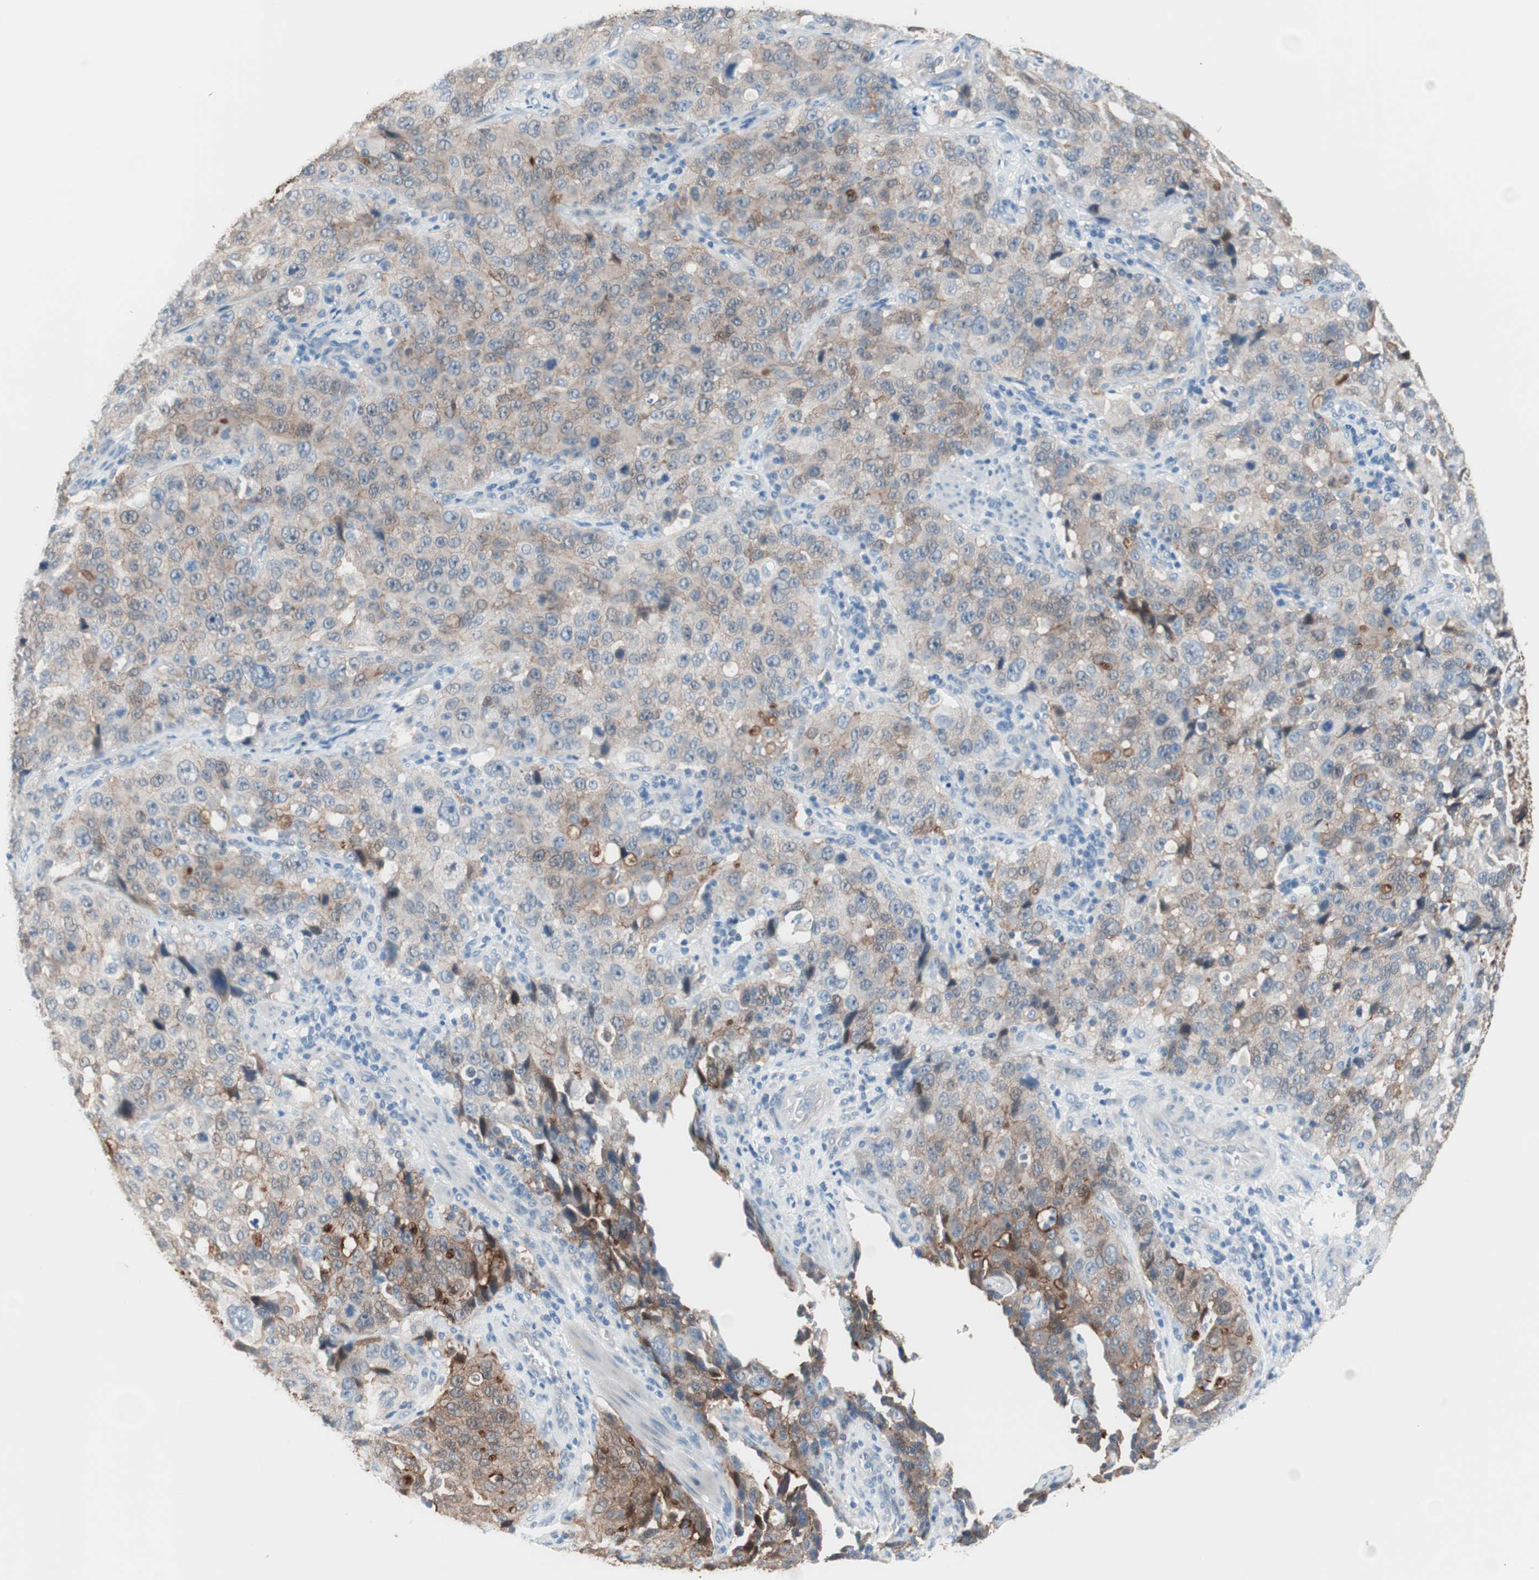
{"staining": {"intensity": "moderate", "quantity": ">75%", "location": "cytoplasmic/membranous"}, "tissue": "stomach cancer", "cell_type": "Tumor cells", "image_type": "cancer", "snomed": [{"axis": "morphology", "description": "Normal tissue, NOS"}, {"axis": "morphology", "description": "Adenocarcinoma, NOS"}, {"axis": "topography", "description": "Stomach"}], "caption": "Immunohistochemistry staining of stomach adenocarcinoma, which displays medium levels of moderate cytoplasmic/membranous staining in about >75% of tumor cells indicating moderate cytoplasmic/membranous protein expression. The staining was performed using DAB (3,3'-diaminobenzidine) (brown) for protein detection and nuclei were counterstained in hematoxylin (blue).", "gene": "VIL1", "patient": {"sex": "male", "age": 48}}